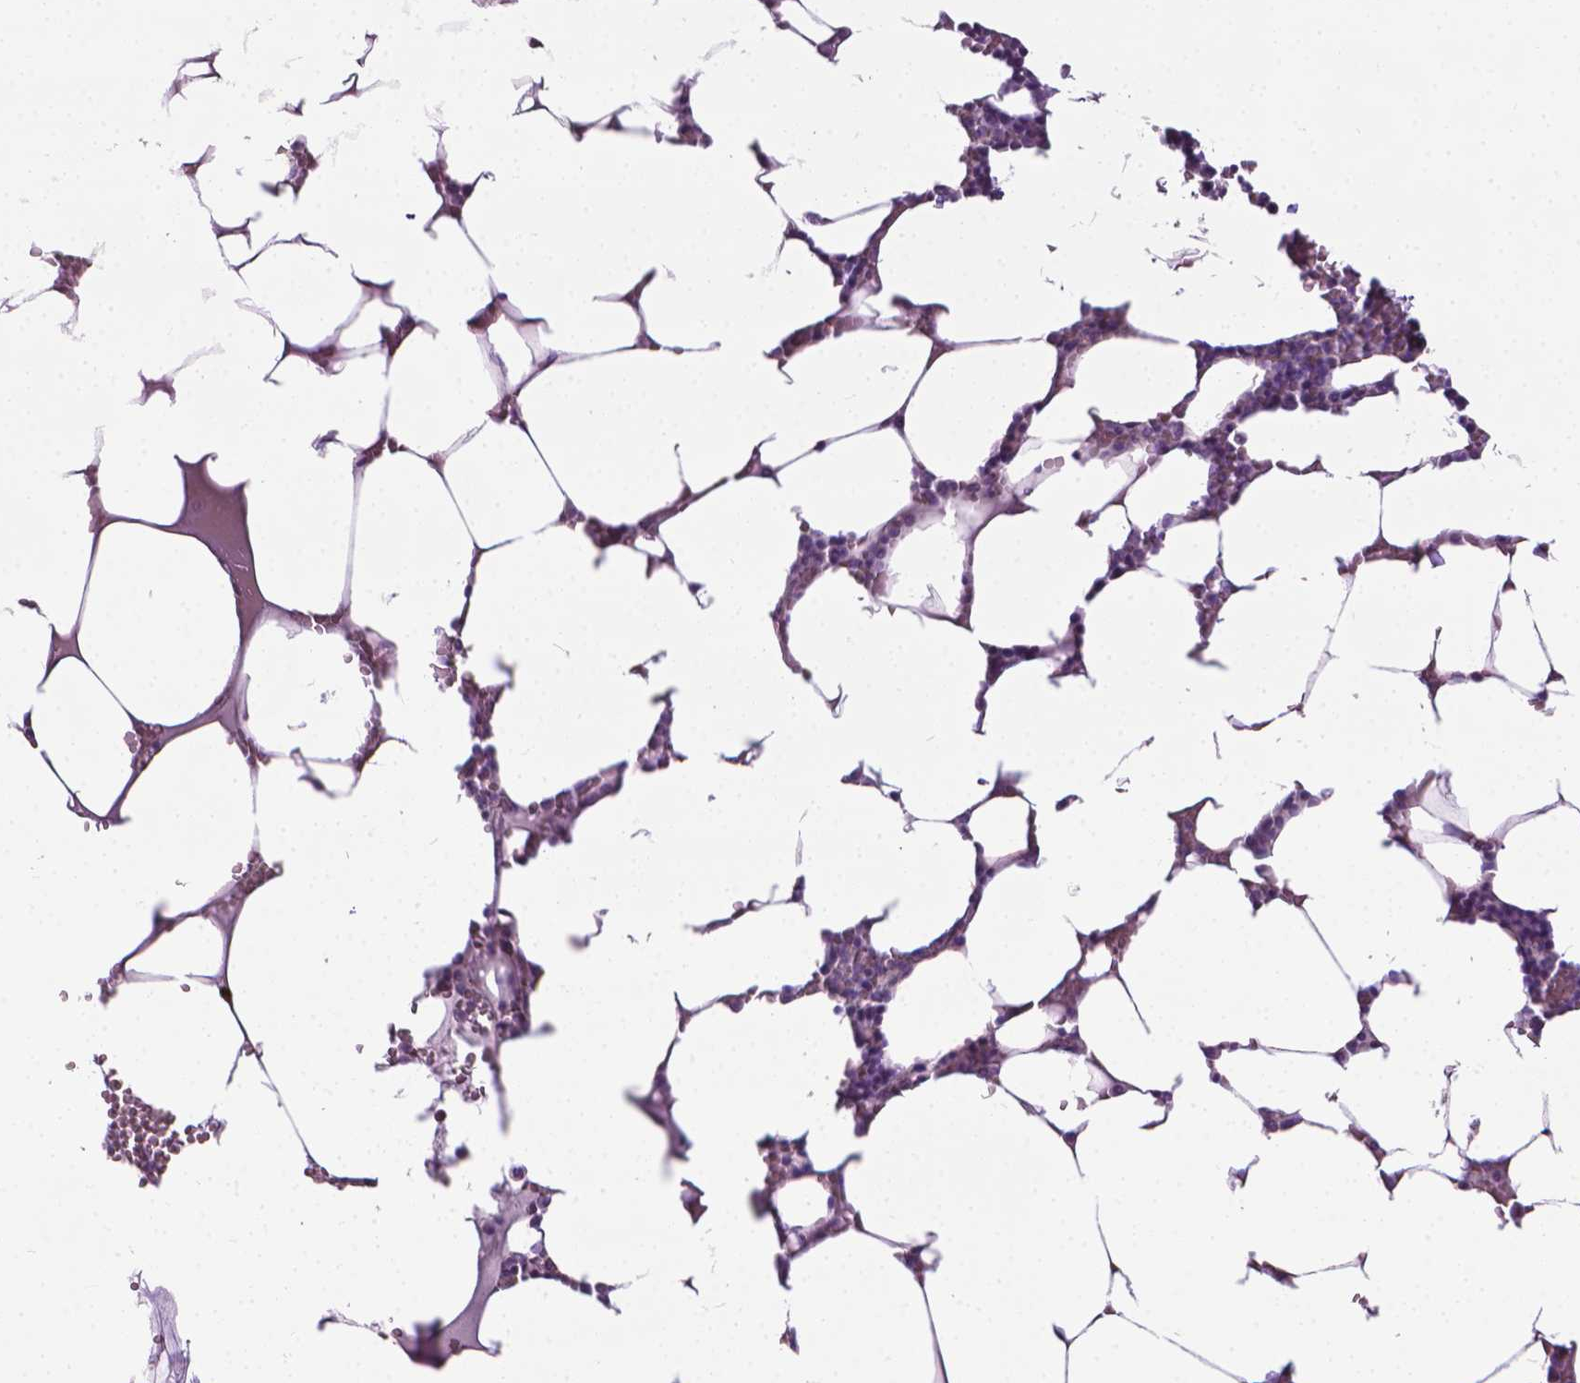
{"staining": {"intensity": "negative", "quantity": "none", "location": "none"}, "tissue": "bone marrow", "cell_type": "Hematopoietic cells", "image_type": "normal", "snomed": [{"axis": "morphology", "description": "Normal tissue, NOS"}, {"axis": "topography", "description": "Bone marrow"}], "caption": "DAB (3,3'-diaminobenzidine) immunohistochemical staining of normal bone marrow exhibits no significant positivity in hematopoietic cells. (Stains: DAB IHC with hematoxylin counter stain, Microscopy: brightfield microscopy at high magnification).", "gene": "DNAI7", "patient": {"sex": "female", "age": 52}}